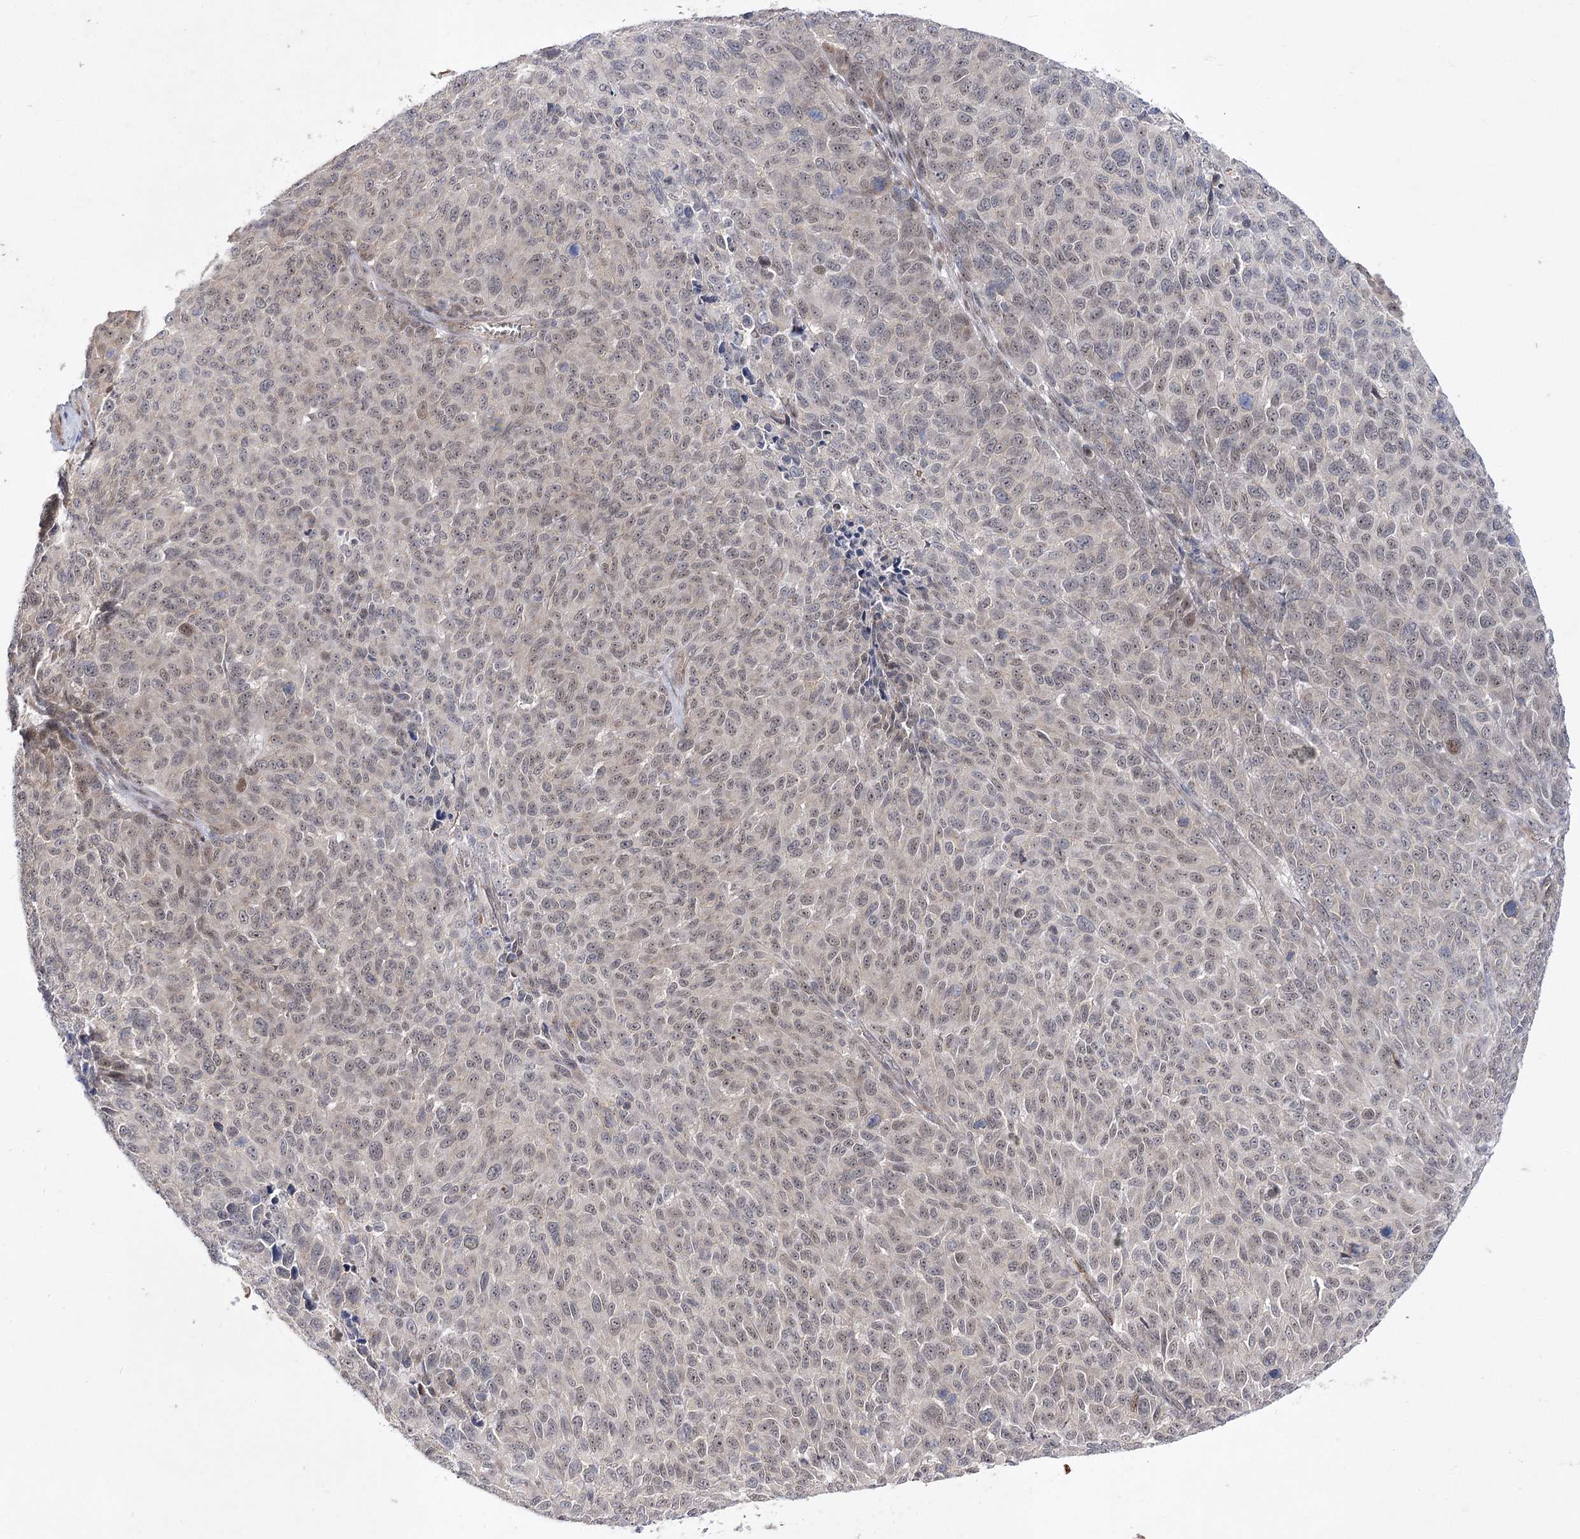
{"staining": {"intensity": "weak", "quantity": "25%-75%", "location": "nuclear"}, "tissue": "melanoma", "cell_type": "Tumor cells", "image_type": "cancer", "snomed": [{"axis": "morphology", "description": "Malignant melanoma, NOS"}, {"axis": "topography", "description": "Skin"}], "caption": "IHC micrograph of melanoma stained for a protein (brown), which demonstrates low levels of weak nuclear positivity in approximately 25%-75% of tumor cells.", "gene": "ARHGAP32", "patient": {"sex": "male", "age": 49}}